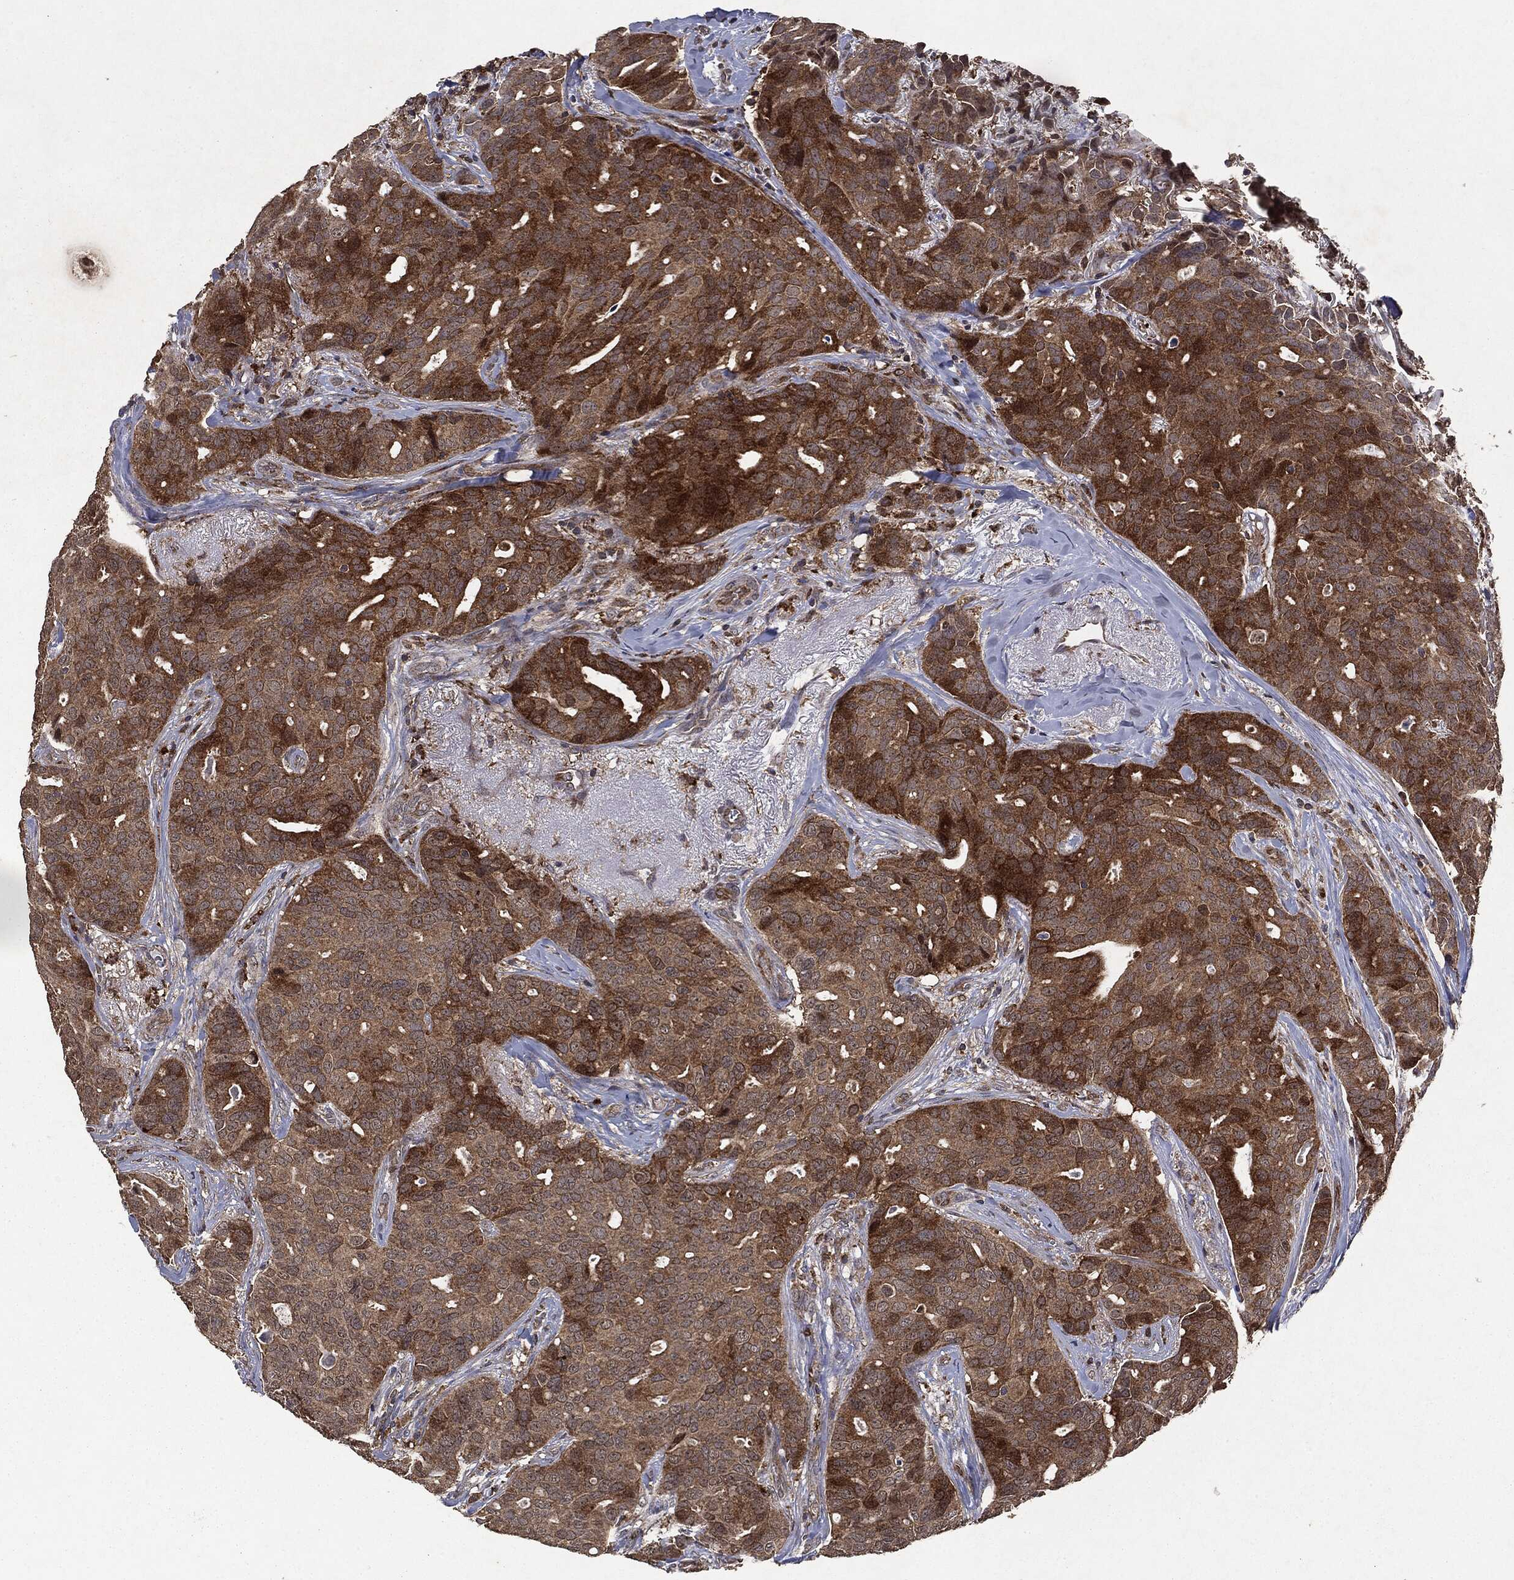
{"staining": {"intensity": "moderate", "quantity": ">75%", "location": "cytoplasmic/membranous"}, "tissue": "breast cancer", "cell_type": "Tumor cells", "image_type": "cancer", "snomed": [{"axis": "morphology", "description": "Duct carcinoma"}, {"axis": "topography", "description": "Breast"}], "caption": "Immunohistochemistry (IHC) (DAB (3,3'-diaminobenzidine)) staining of breast cancer (invasive ductal carcinoma) exhibits moderate cytoplasmic/membranous protein expression in approximately >75% of tumor cells. (DAB IHC, brown staining for protein, blue staining for nuclei).", "gene": "PTEN", "patient": {"sex": "female", "age": 54}}